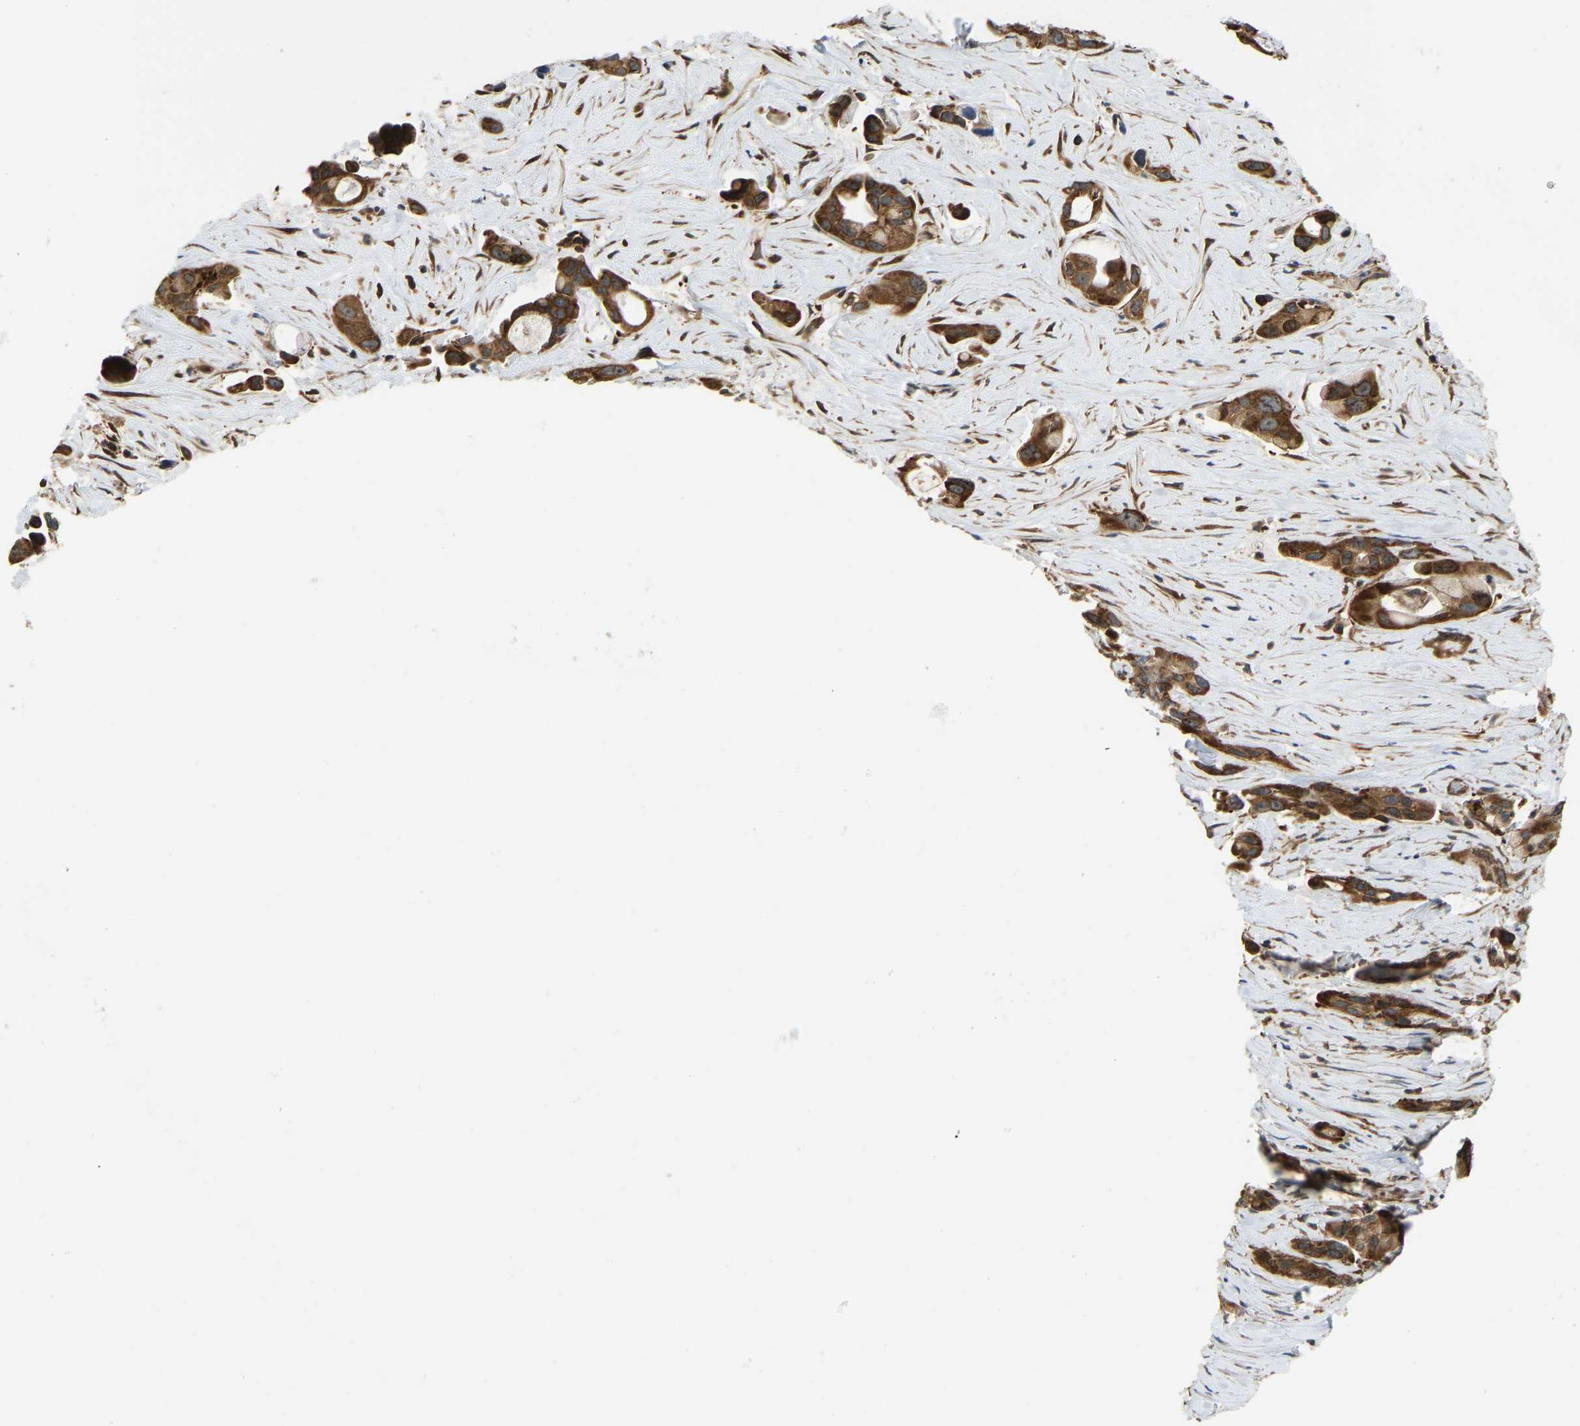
{"staining": {"intensity": "strong", "quantity": ">75%", "location": "cytoplasmic/membranous"}, "tissue": "pancreatic cancer", "cell_type": "Tumor cells", "image_type": "cancer", "snomed": [{"axis": "morphology", "description": "Adenocarcinoma, NOS"}, {"axis": "topography", "description": "Pancreas"}], "caption": "The image displays immunohistochemical staining of pancreatic cancer (adenocarcinoma). There is strong cytoplasmic/membranous expression is appreciated in about >75% of tumor cells. (DAB = brown stain, brightfield microscopy at high magnification).", "gene": "RASGRF2", "patient": {"sex": "male", "age": 53}}